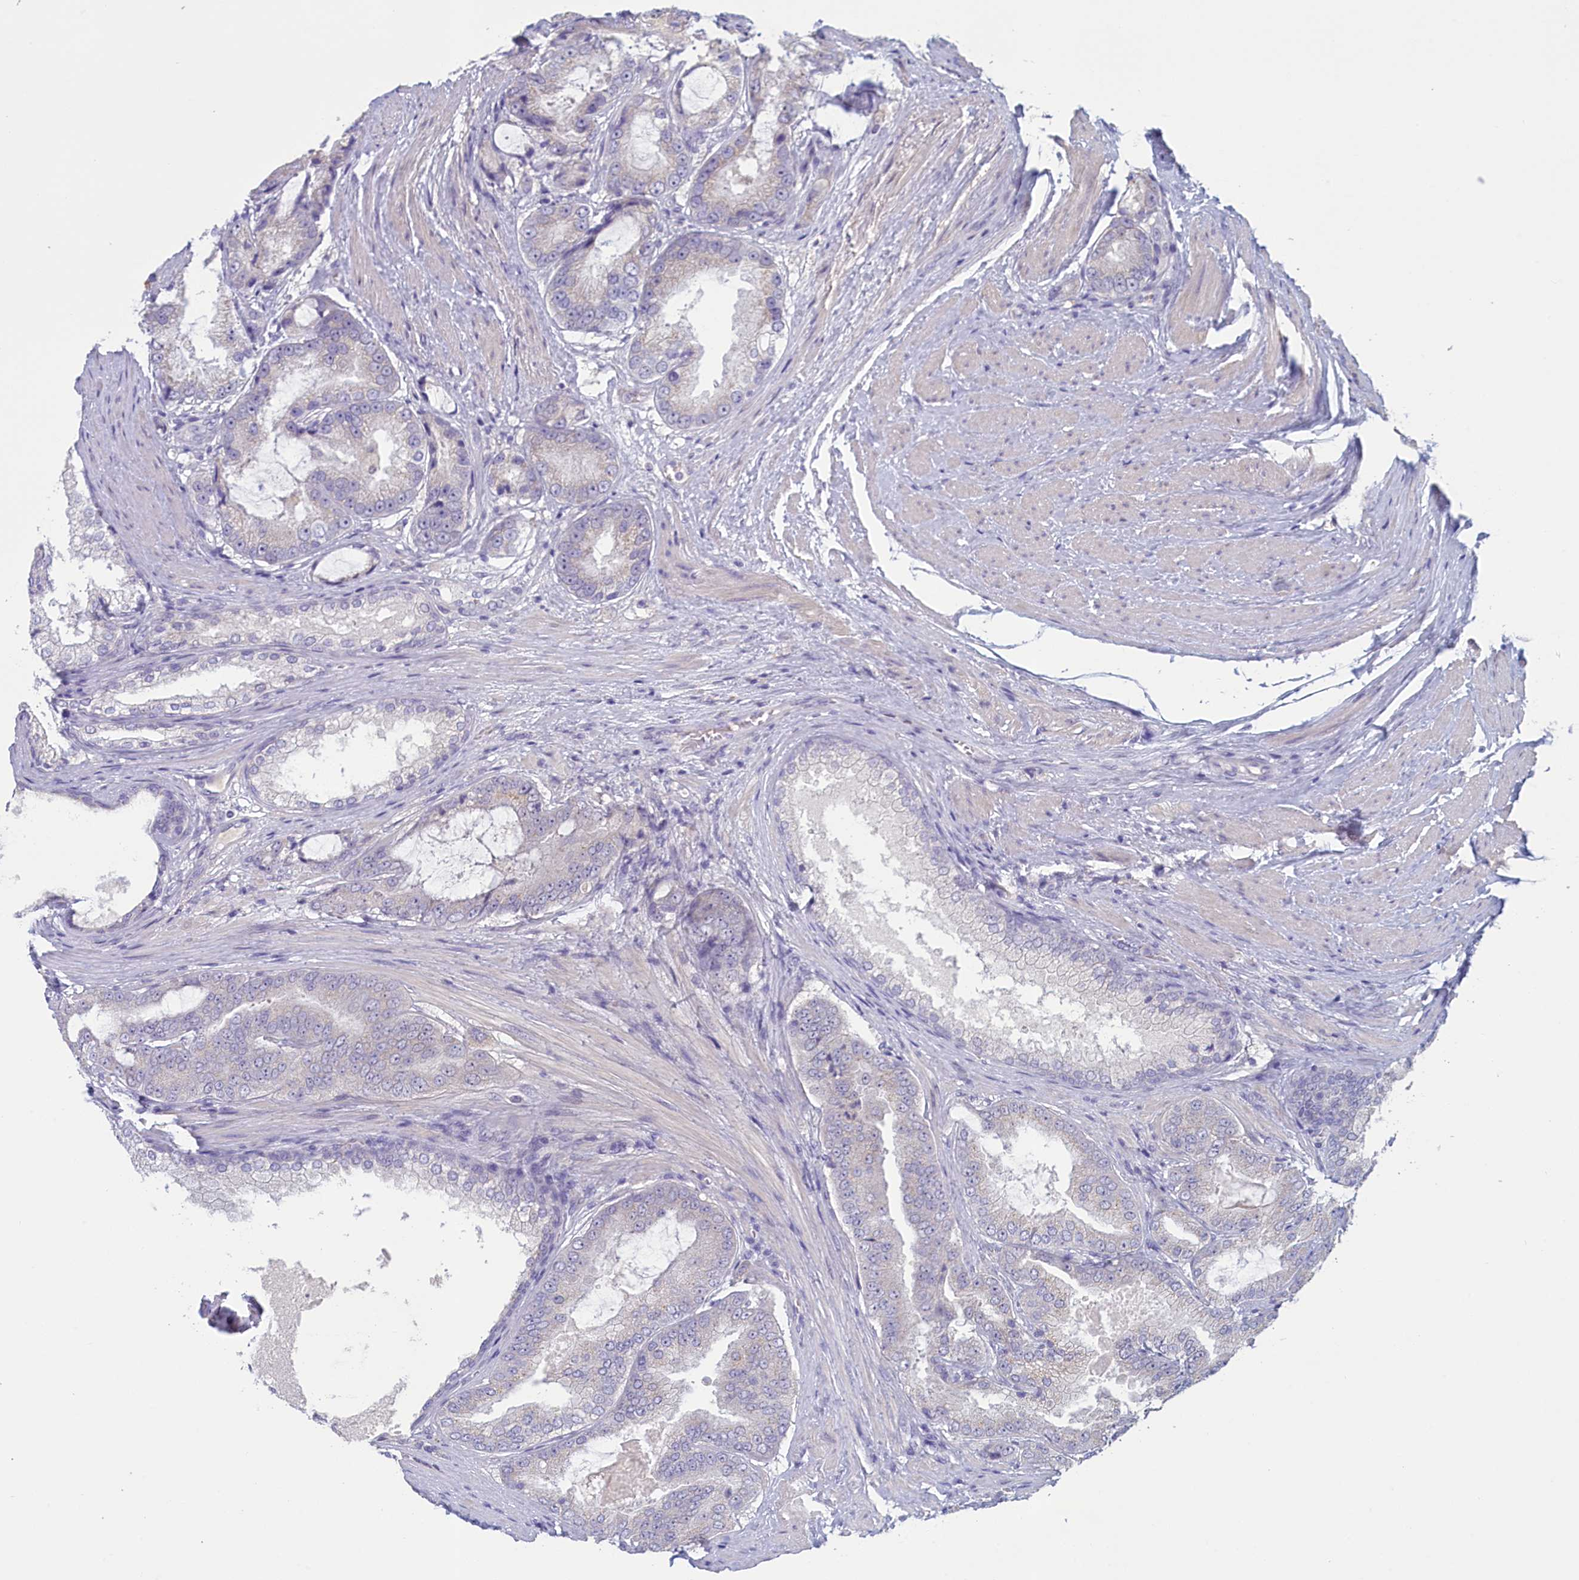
{"staining": {"intensity": "negative", "quantity": "none", "location": "none"}, "tissue": "prostate cancer", "cell_type": "Tumor cells", "image_type": "cancer", "snomed": [{"axis": "morphology", "description": "Adenocarcinoma, High grade"}, {"axis": "topography", "description": "Prostate"}], "caption": "Tumor cells show no significant positivity in prostate cancer (adenocarcinoma (high-grade)). (DAB (3,3'-diaminobenzidine) immunohistochemistry with hematoxylin counter stain).", "gene": "ATF7IP2", "patient": {"sex": "male", "age": 60}}